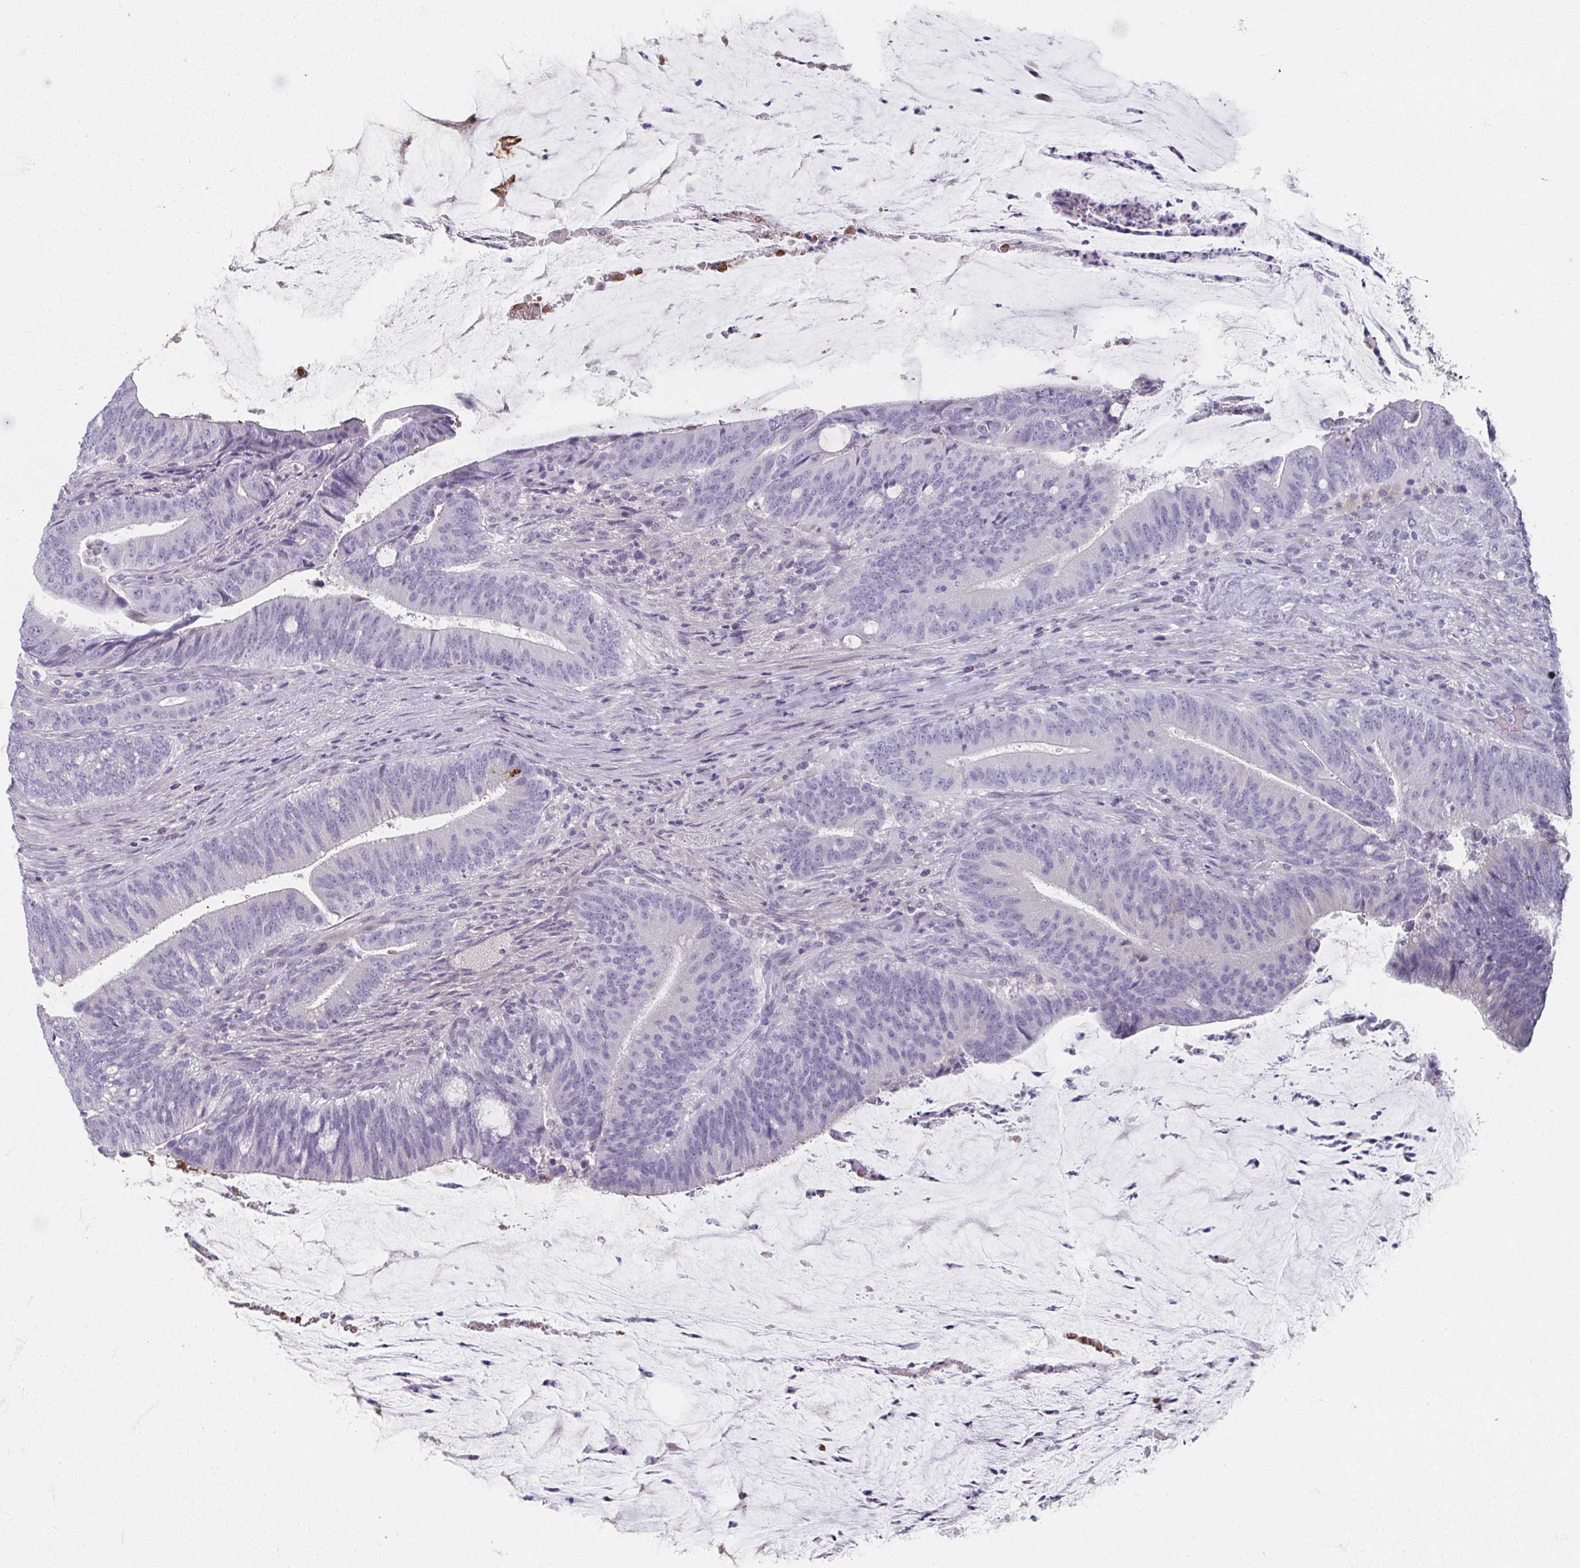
{"staining": {"intensity": "negative", "quantity": "none", "location": "none"}, "tissue": "colorectal cancer", "cell_type": "Tumor cells", "image_type": "cancer", "snomed": [{"axis": "morphology", "description": "Adenocarcinoma, NOS"}, {"axis": "topography", "description": "Colon"}], "caption": "This is an IHC micrograph of colorectal adenocarcinoma. There is no staining in tumor cells.", "gene": "CAMKV", "patient": {"sex": "female", "age": 43}}